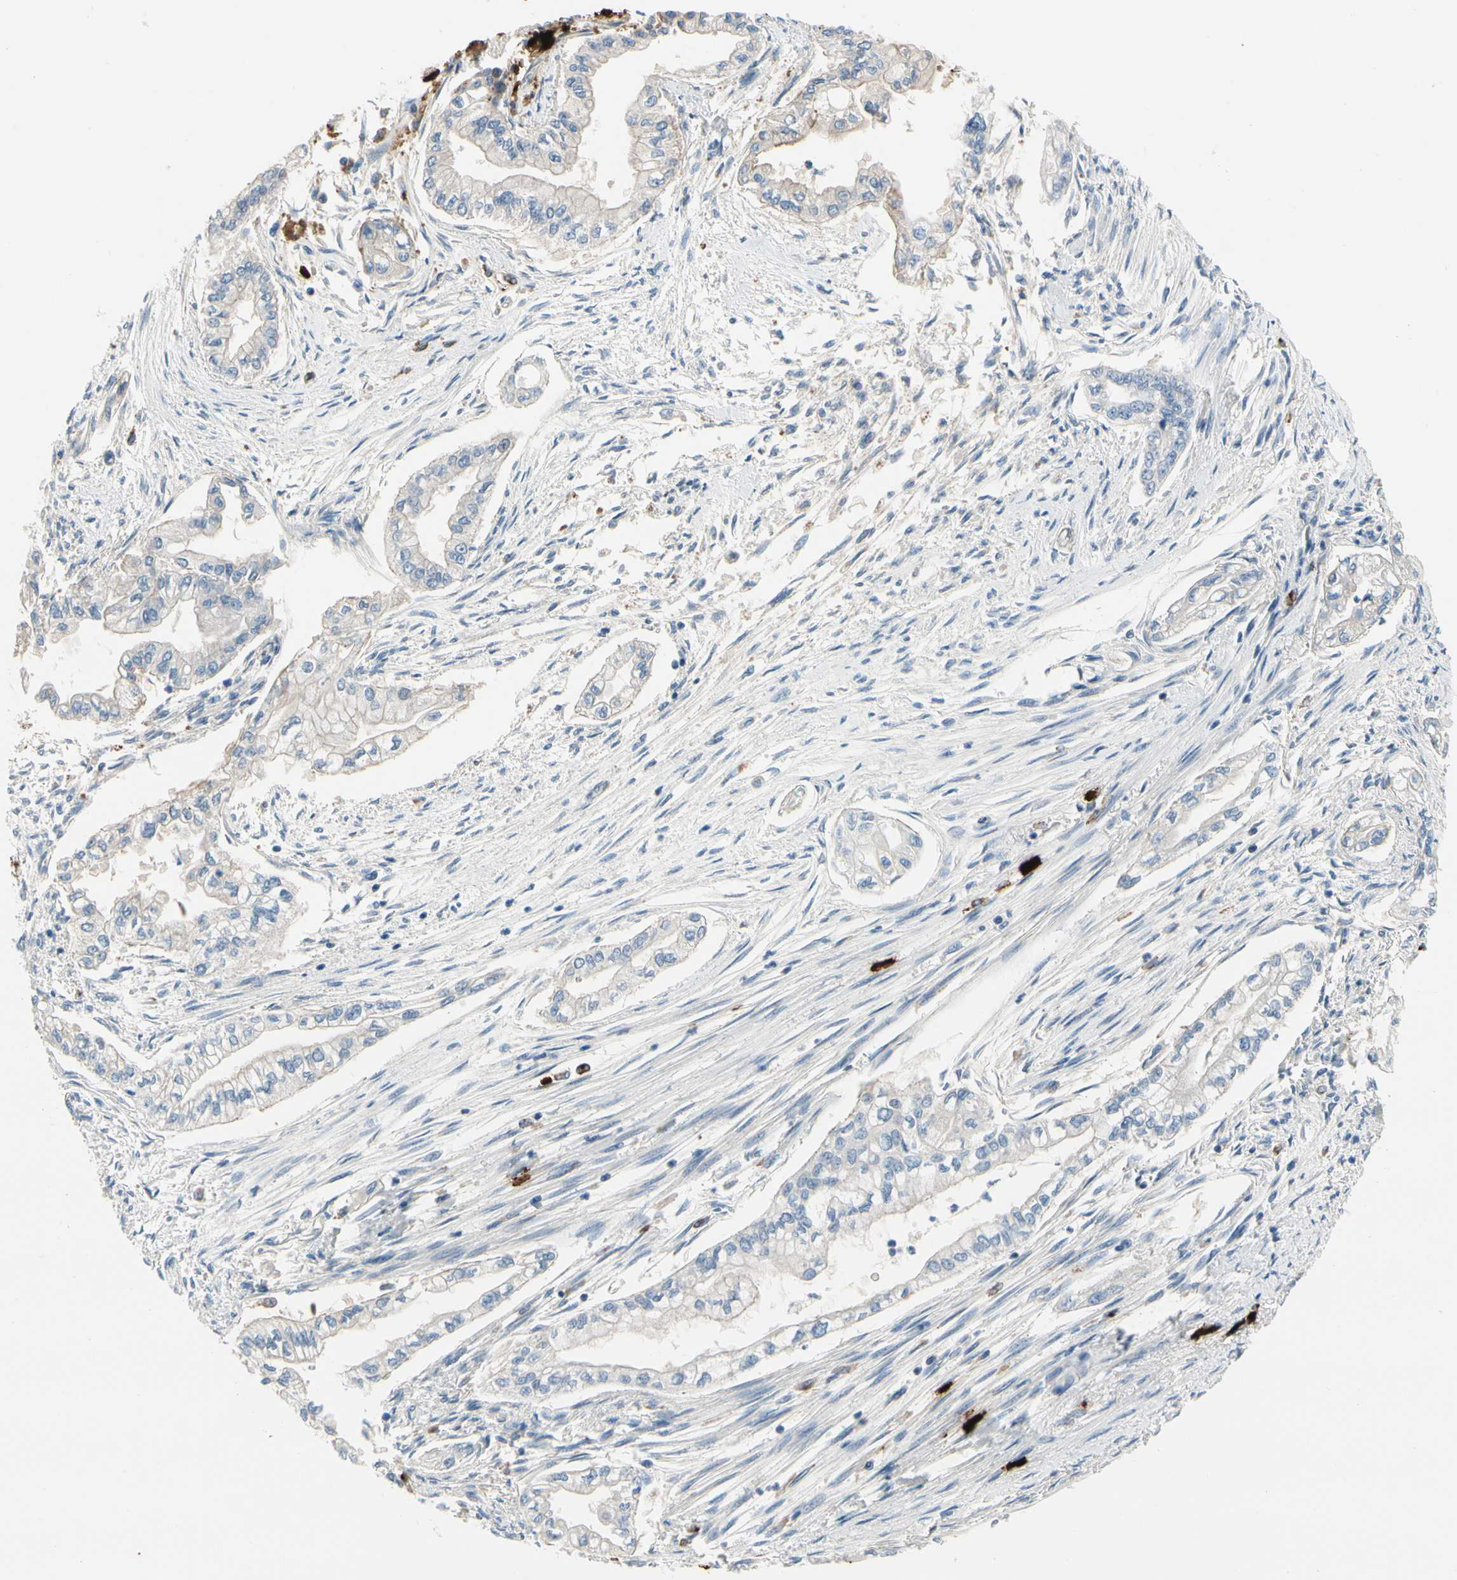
{"staining": {"intensity": "weak", "quantity": "<25%", "location": "cytoplasmic/membranous"}, "tissue": "pancreatic cancer", "cell_type": "Tumor cells", "image_type": "cancer", "snomed": [{"axis": "morphology", "description": "Normal tissue, NOS"}, {"axis": "topography", "description": "Pancreas"}], "caption": "Pancreatic cancer stained for a protein using IHC demonstrates no expression tumor cells.", "gene": "CPA3", "patient": {"sex": "male", "age": 42}}